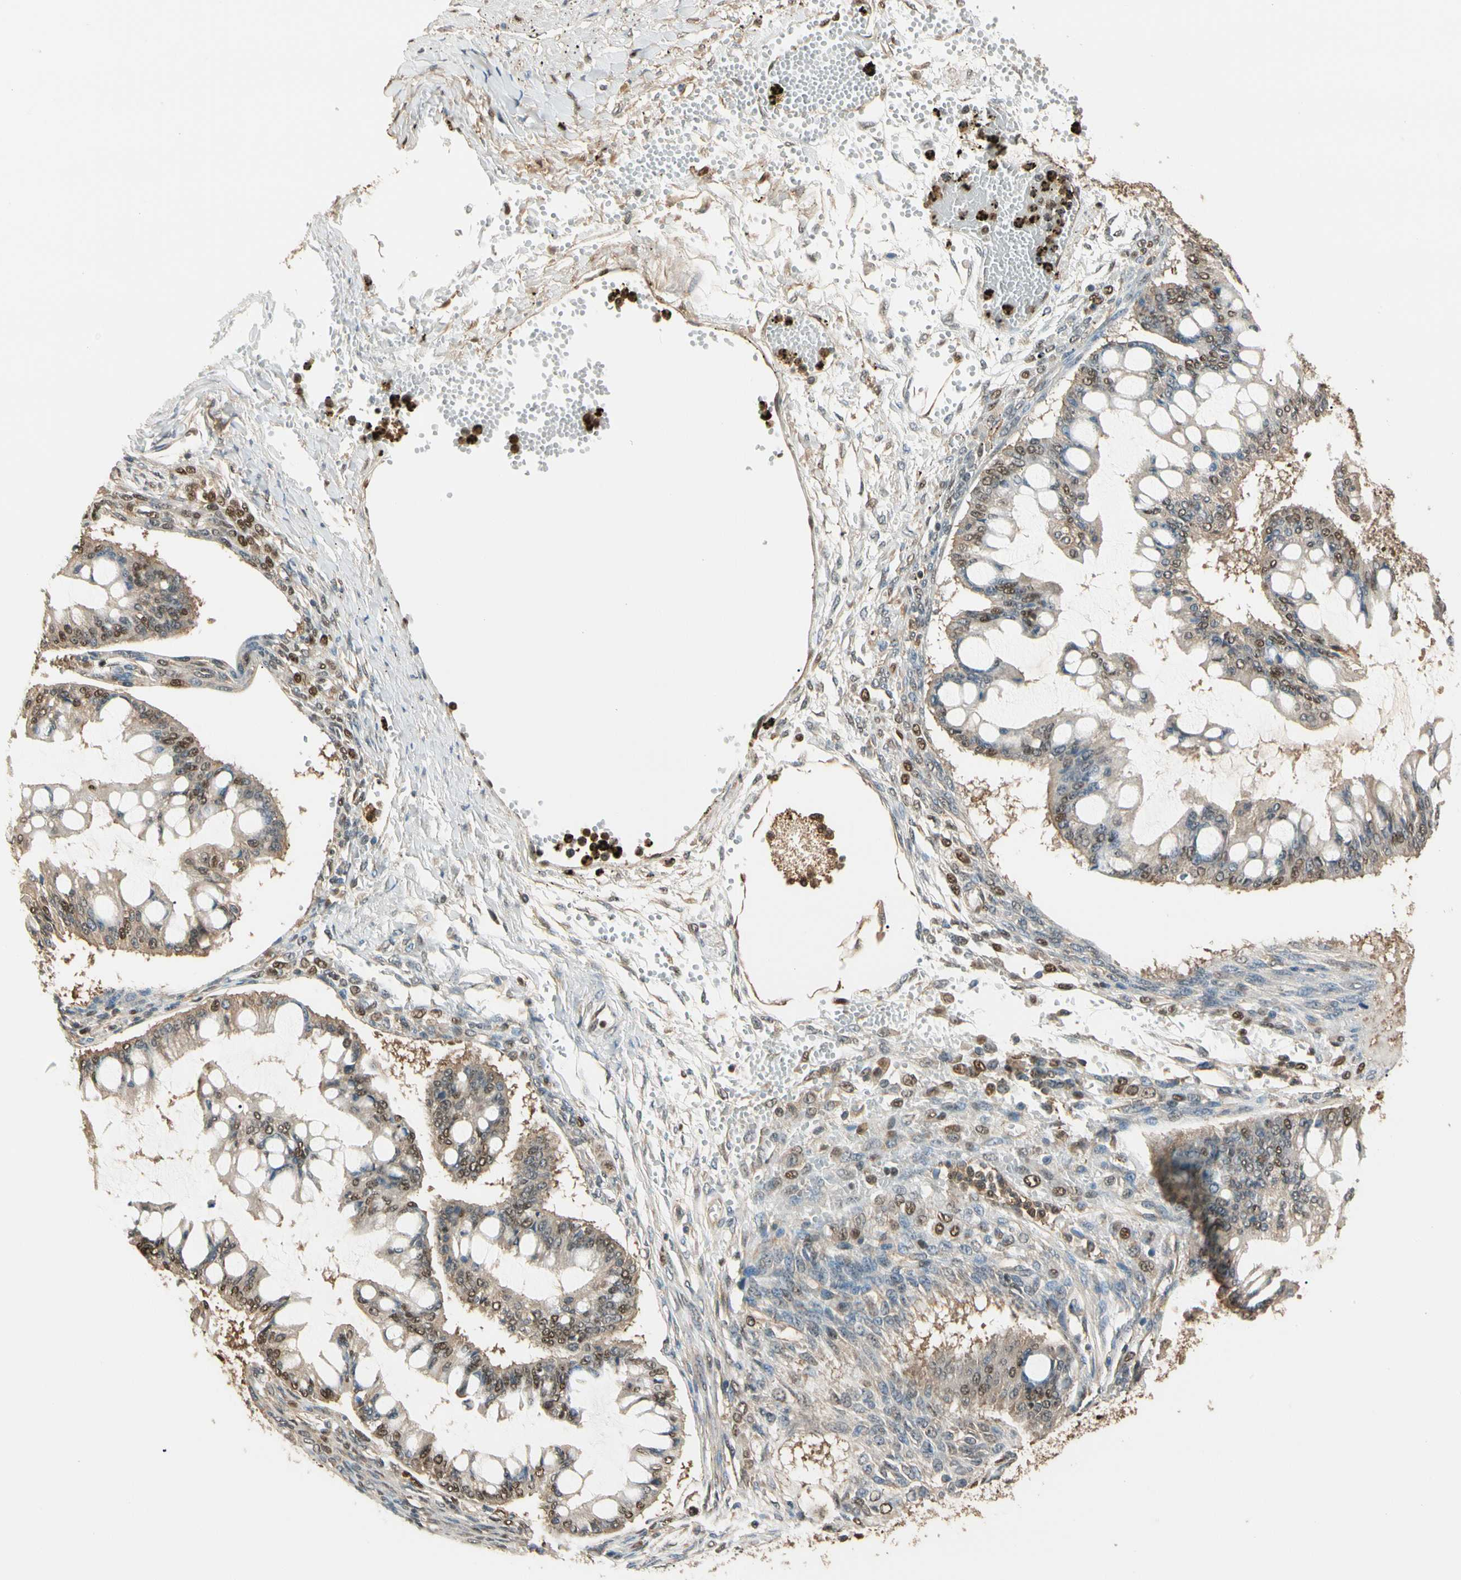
{"staining": {"intensity": "moderate", "quantity": "25%-75%", "location": "cytoplasmic/membranous,nuclear"}, "tissue": "ovarian cancer", "cell_type": "Tumor cells", "image_type": "cancer", "snomed": [{"axis": "morphology", "description": "Cystadenocarcinoma, mucinous, NOS"}, {"axis": "topography", "description": "Ovary"}], "caption": "An image of ovarian cancer (mucinous cystadenocarcinoma) stained for a protein demonstrates moderate cytoplasmic/membranous and nuclear brown staining in tumor cells.", "gene": "PNCK", "patient": {"sex": "female", "age": 73}}